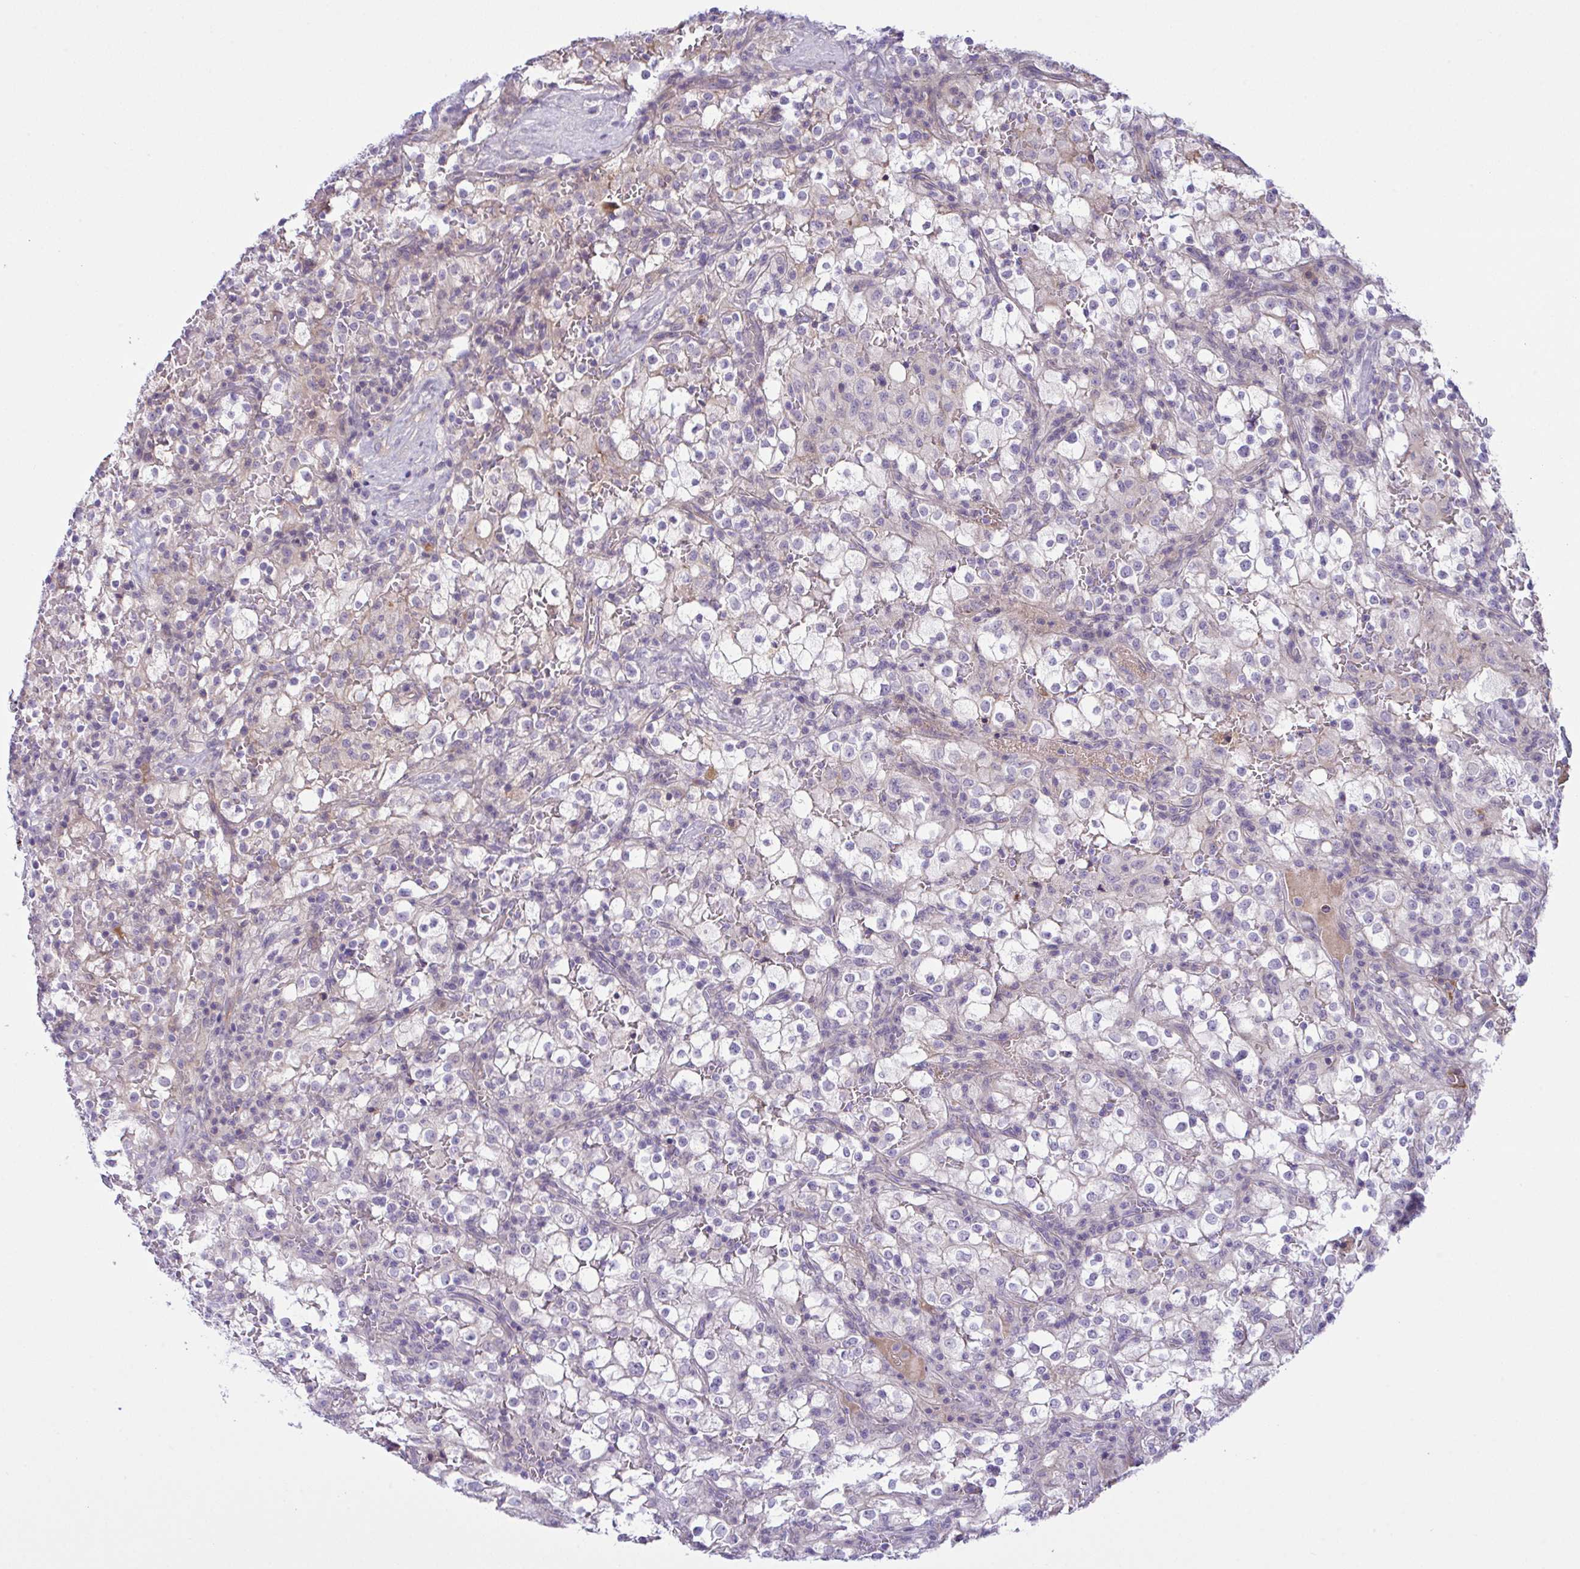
{"staining": {"intensity": "negative", "quantity": "none", "location": "none"}, "tissue": "renal cancer", "cell_type": "Tumor cells", "image_type": "cancer", "snomed": [{"axis": "morphology", "description": "Adenocarcinoma, NOS"}, {"axis": "topography", "description": "Kidney"}], "caption": "Renal cancer (adenocarcinoma) stained for a protein using immunohistochemistry (IHC) demonstrates no positivity tumor cells.", "gene": "SYNPO2L", "patient": {"sex": "female", "age": 74}}